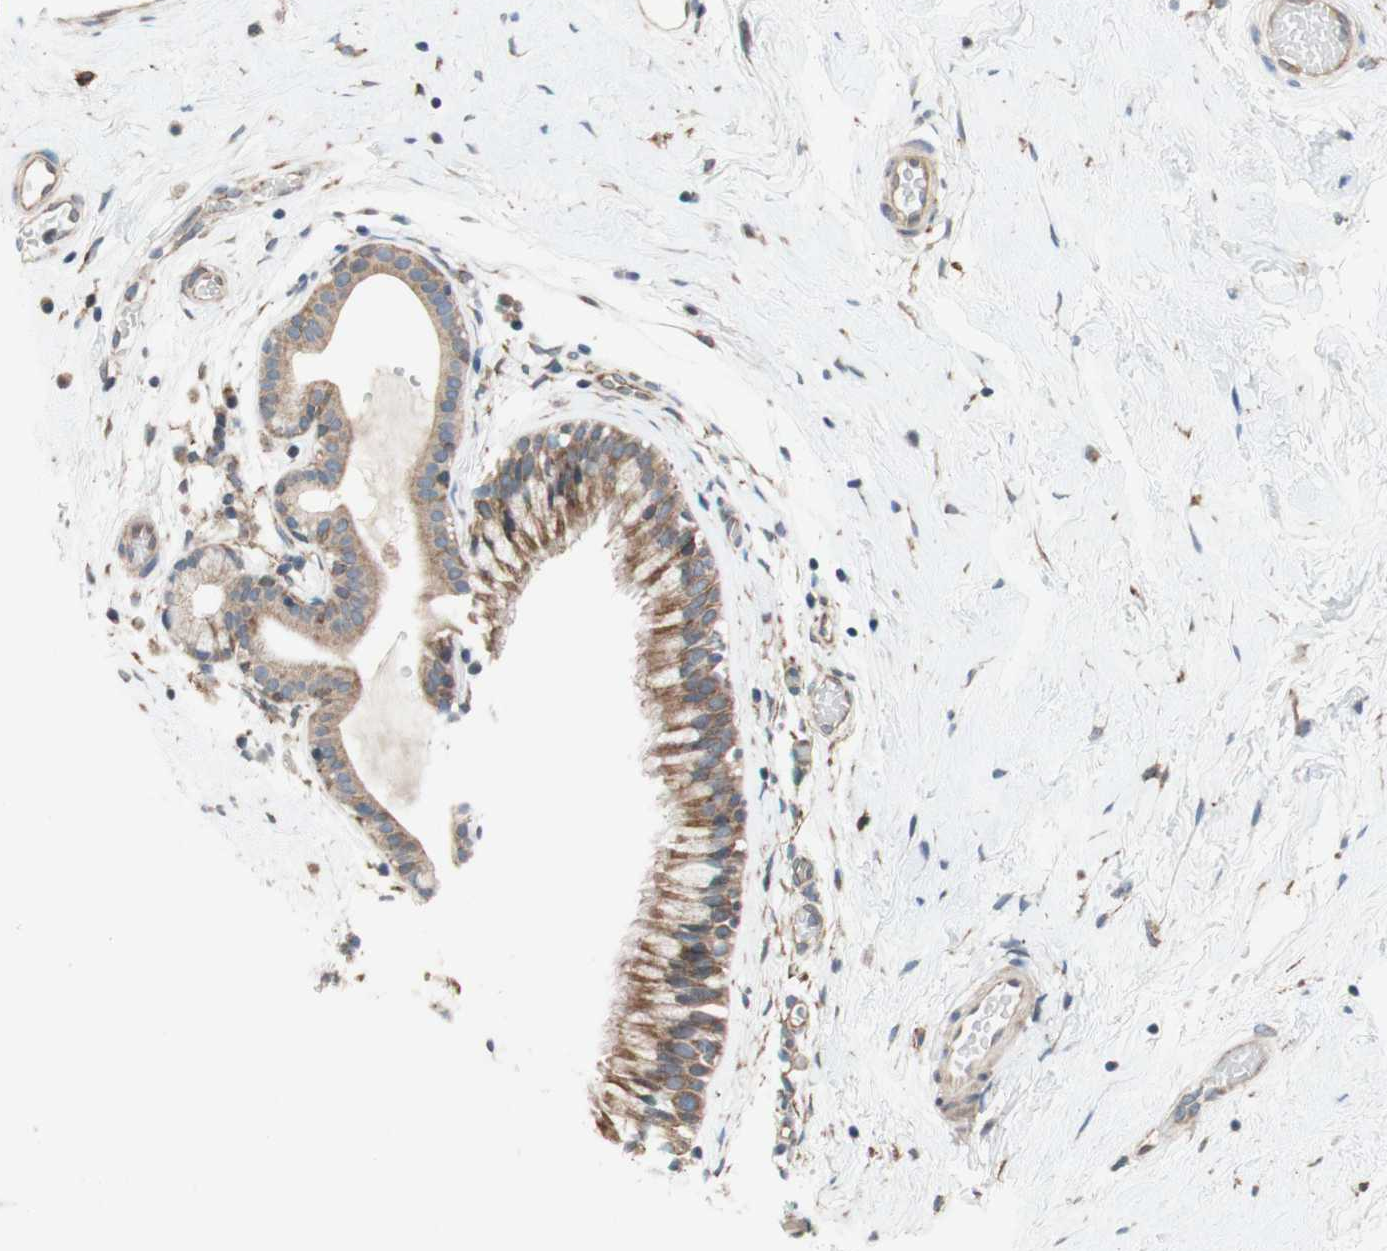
{"staining": {"intensity": "moderate", "quantity": ">75%", "location": "cytoplasmic/membranous"}, "tissue": "nasopharynx", "cell_type": "Respiratory epithelial cells", "image_type": "normal", "snomed": [{"axis": "morphology", "description": "Normal tissue, NOS"}, {"axis": "morphology", "description": "Inflammation, NOS"}, {"axis": "topography", "description": "Nasopharynx"}], "caption": "This histopathology image shows immunohistochemistry (IHC) staining of normal nasopharynx, with medium moderate cytoplasmic/membranous expression in about >75% of respiratory epithelial cells.", "gene": "SOCS2", "patient": {"sex": "male", "age": 48}}